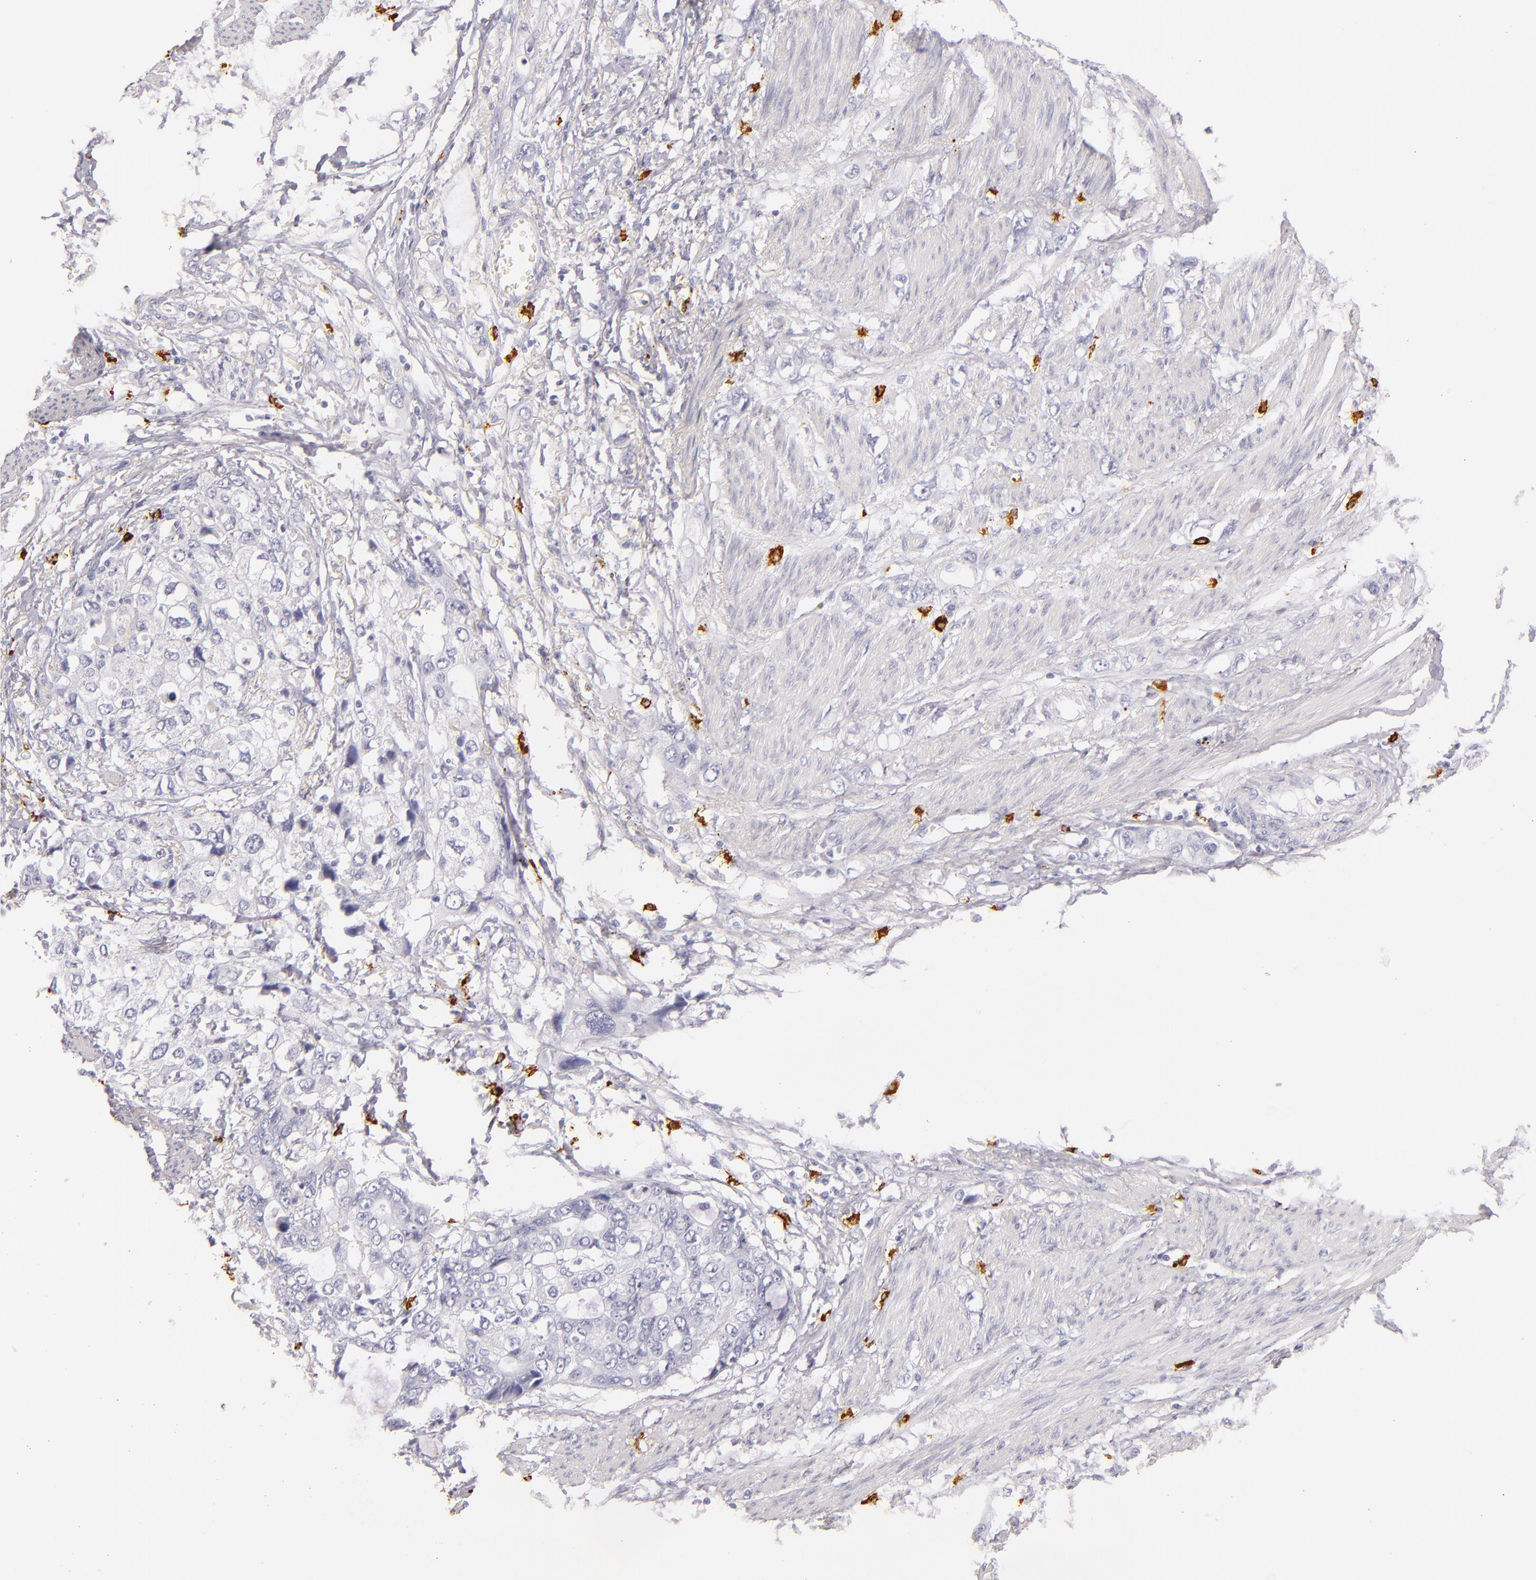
{"staining": {"intensity": "negative", "quantity": "none", "location": "none"}, "tissue": "stomach cancer", "cell_type": "Tumor cells", "image_type": "cancer", "snomed": [{"axis": "morphology", "description": "Adenocarcinoma, NOS"}, {"axis": "topography", "description": "Stomach, upper"}], "caption": "Immunohistochemistry of human stomach cancer (adenocarcinoma) exhibits no positivity in tumor cells. (DAB (3,3'-diaminobenzidine) immunohistochemistry (IHC), high magnification).", "gene": "TPSD1", "patient": {"sex": "female", "age": 52}}